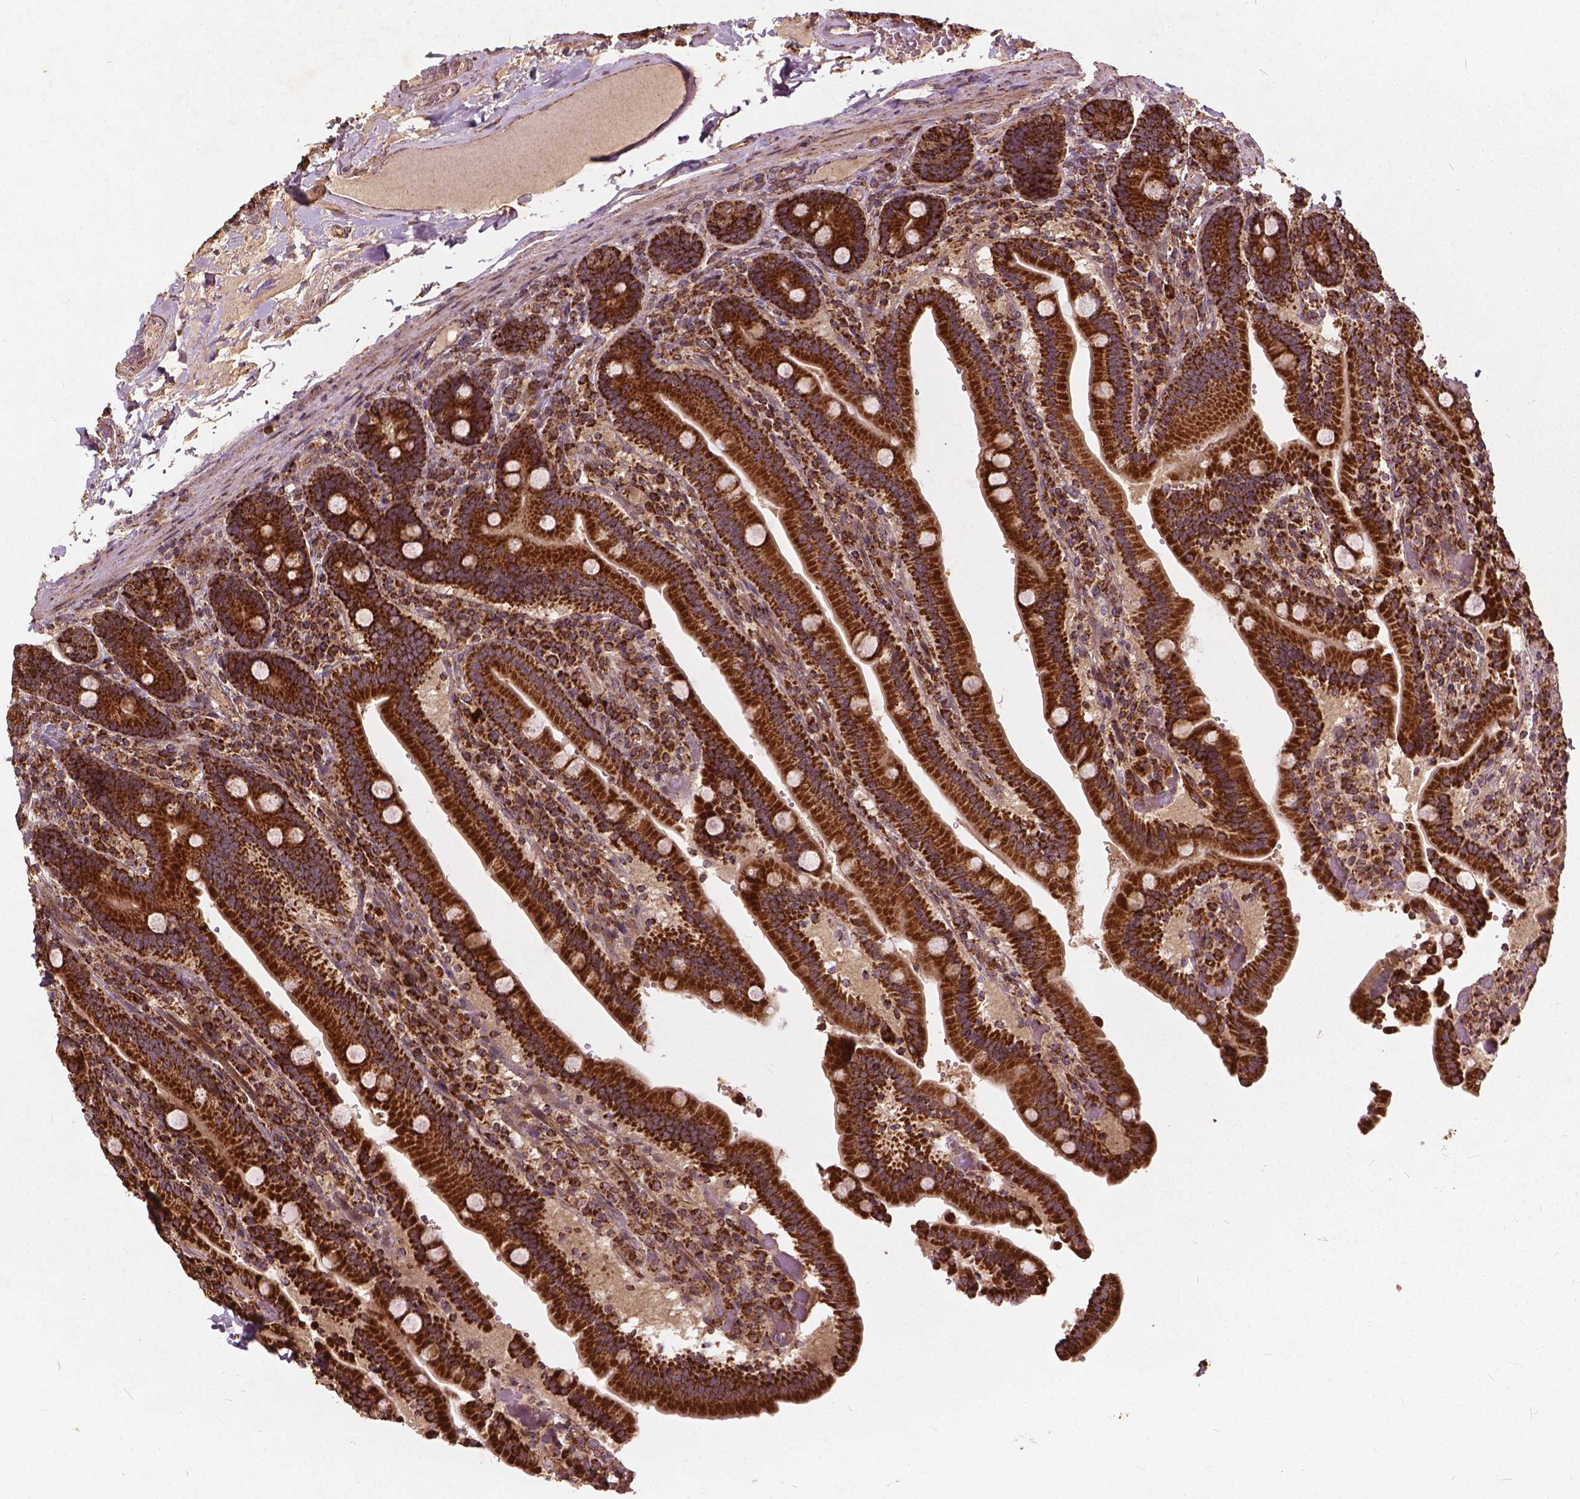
{"staining": {"intensity": "strong", "quantity": ">75%", "location": "cytoplasmic/membranous"}, "tissue": "duodenum", "cell_type": "Glandular cells", "image_type": "normal", "snomed": [{"axis": "morphology", "description": "Normal tissue, NOS"}, {"axis": "topography", "description": "Duodenum"}], "caption": "A brown stain labels strong cytoplasmic/membranous staining of a protein in glandular cells of normal duodenum. (brown staining indicates protein expression, while blue staining denotes nuclei).", "gene": "UBXN2A", "patient": {"sex": "female", "age": 62}}